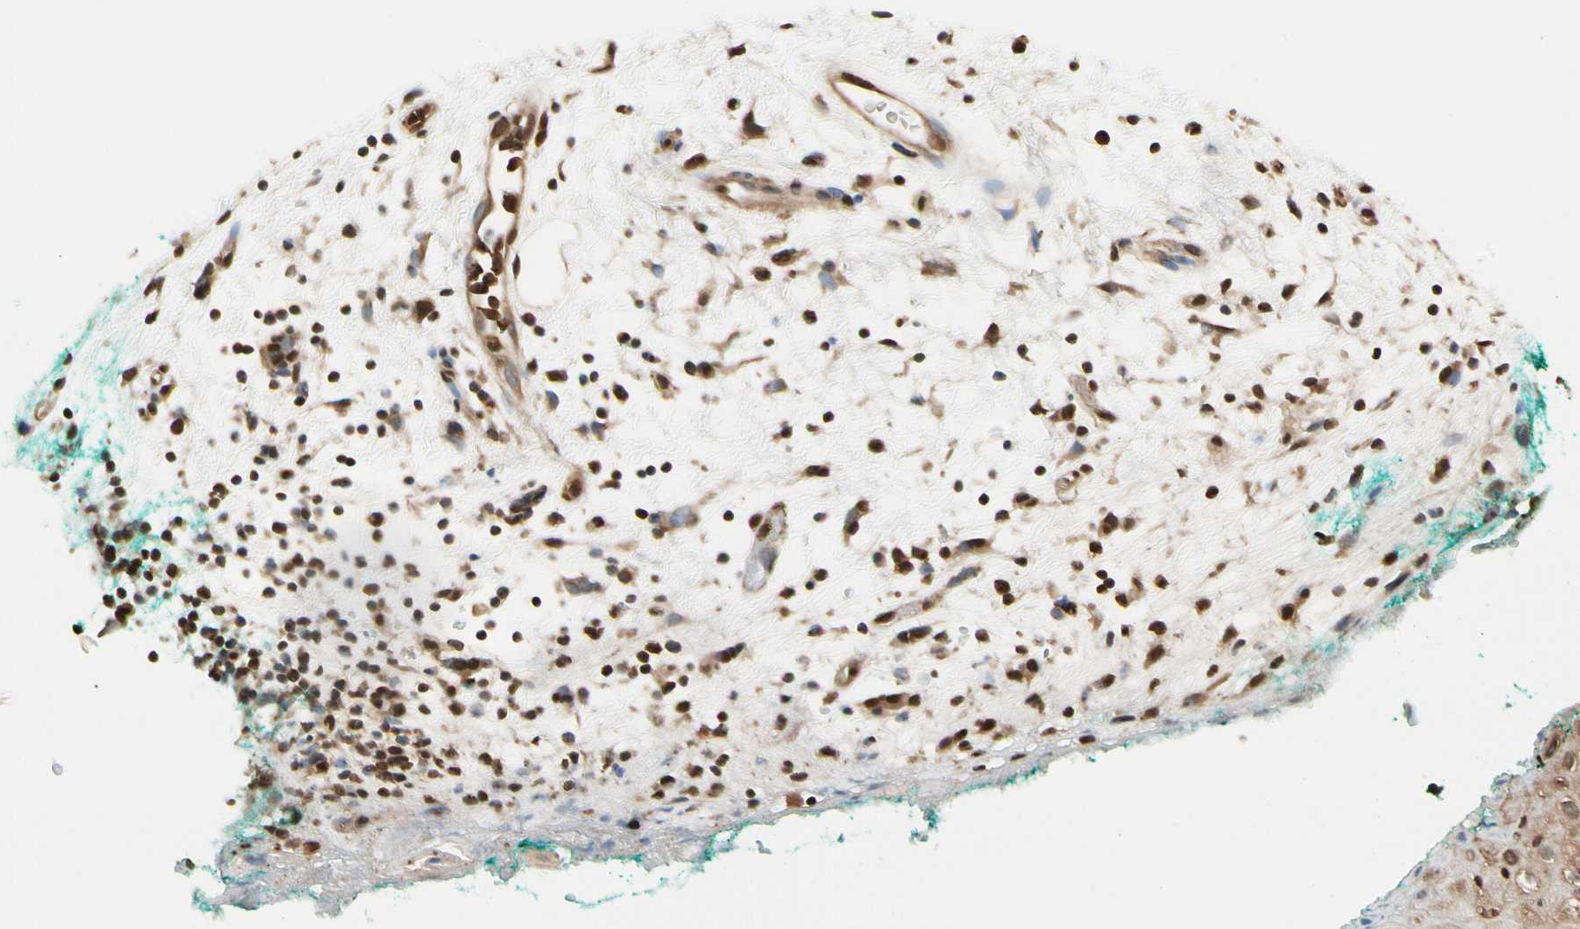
{"staining": {"intensity": "moderate", "quantity": ">75%", "location": "cytoplasmic/membranous,nuclear"}, "tissue": "oral mucosa", "cell_type": "Squamous epithelial cells", "image_type": "normal", "snomed": [{"axis": "morphology", "description": "Normal tissue, NOS"}, {"axis": "topography", "description": "Skeletal muscle"}, {"axis": "topography", "description": "Oral tissue"}, {"axis": "topography", "description": "Peripheral nerve tissue"}], "caption": "Human oral mucosa stained with a brown dye shows moderate cytoplasmic/membranous,nuclear positive expression in approximately >75% of squamous epithelial cells.", "gene": "PNCK", "patient": {"sex": "female", "age": 84}}